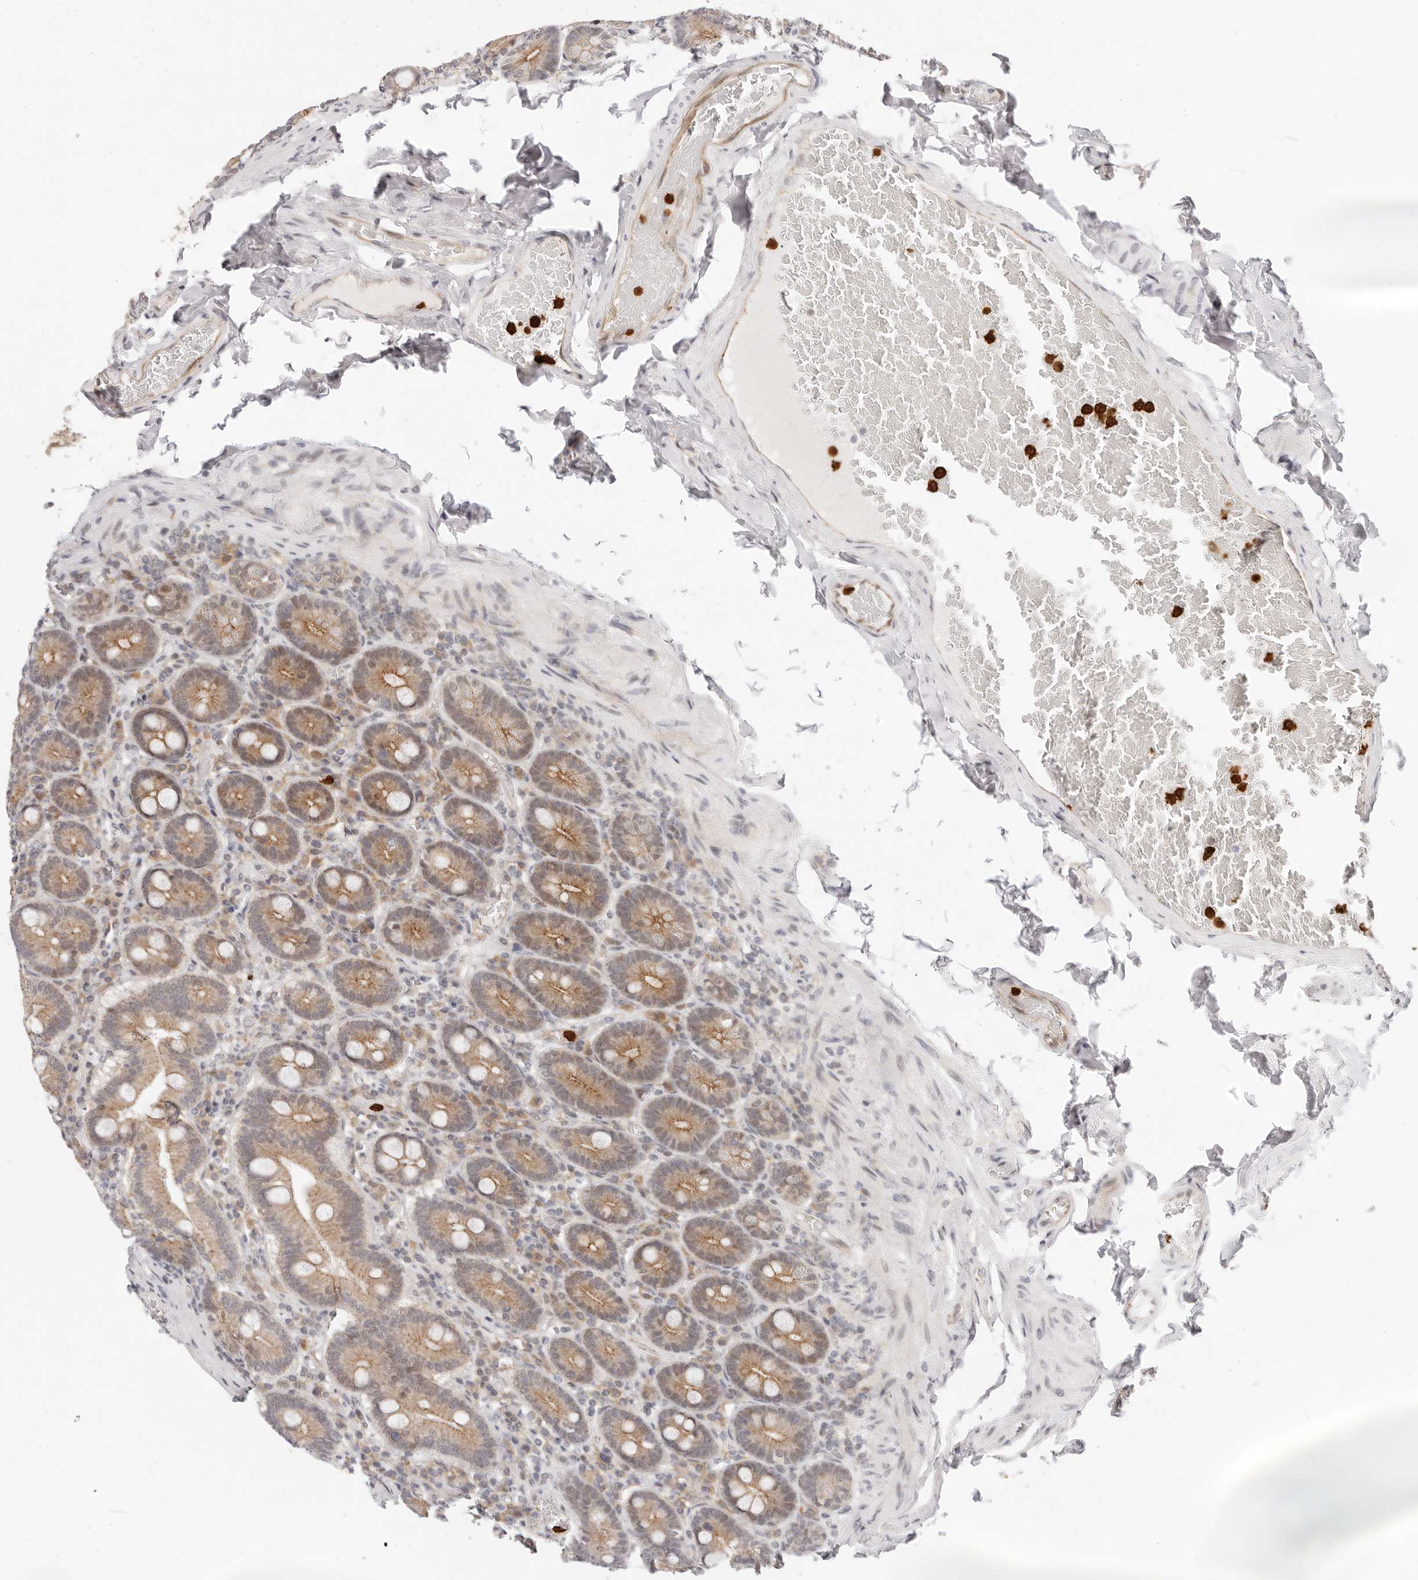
{"staining": {"intensity": "moderate", "quantity": ">75%", "location": "cytoplasmic/membranous,nuclear"}, "tissue": "duodenum", "cell_type": "Glandular cells", "image_type": "normal", "snomed": [{"axis": "morphology", "description": "Normal tissue, NOS"}, {"axis": "topography", "description": "Duodenum"}], "caption": "Brown immunohistochemical staining in benign duodenum exhibits moderate cytoplasmic/membranous,nuclear expression in about >75% of glandular cells. Ihc stains the protein in brown and the nuclei are stained blue.", "gene": "AFDN", "patient": {"sex": "female", "age": 62}}